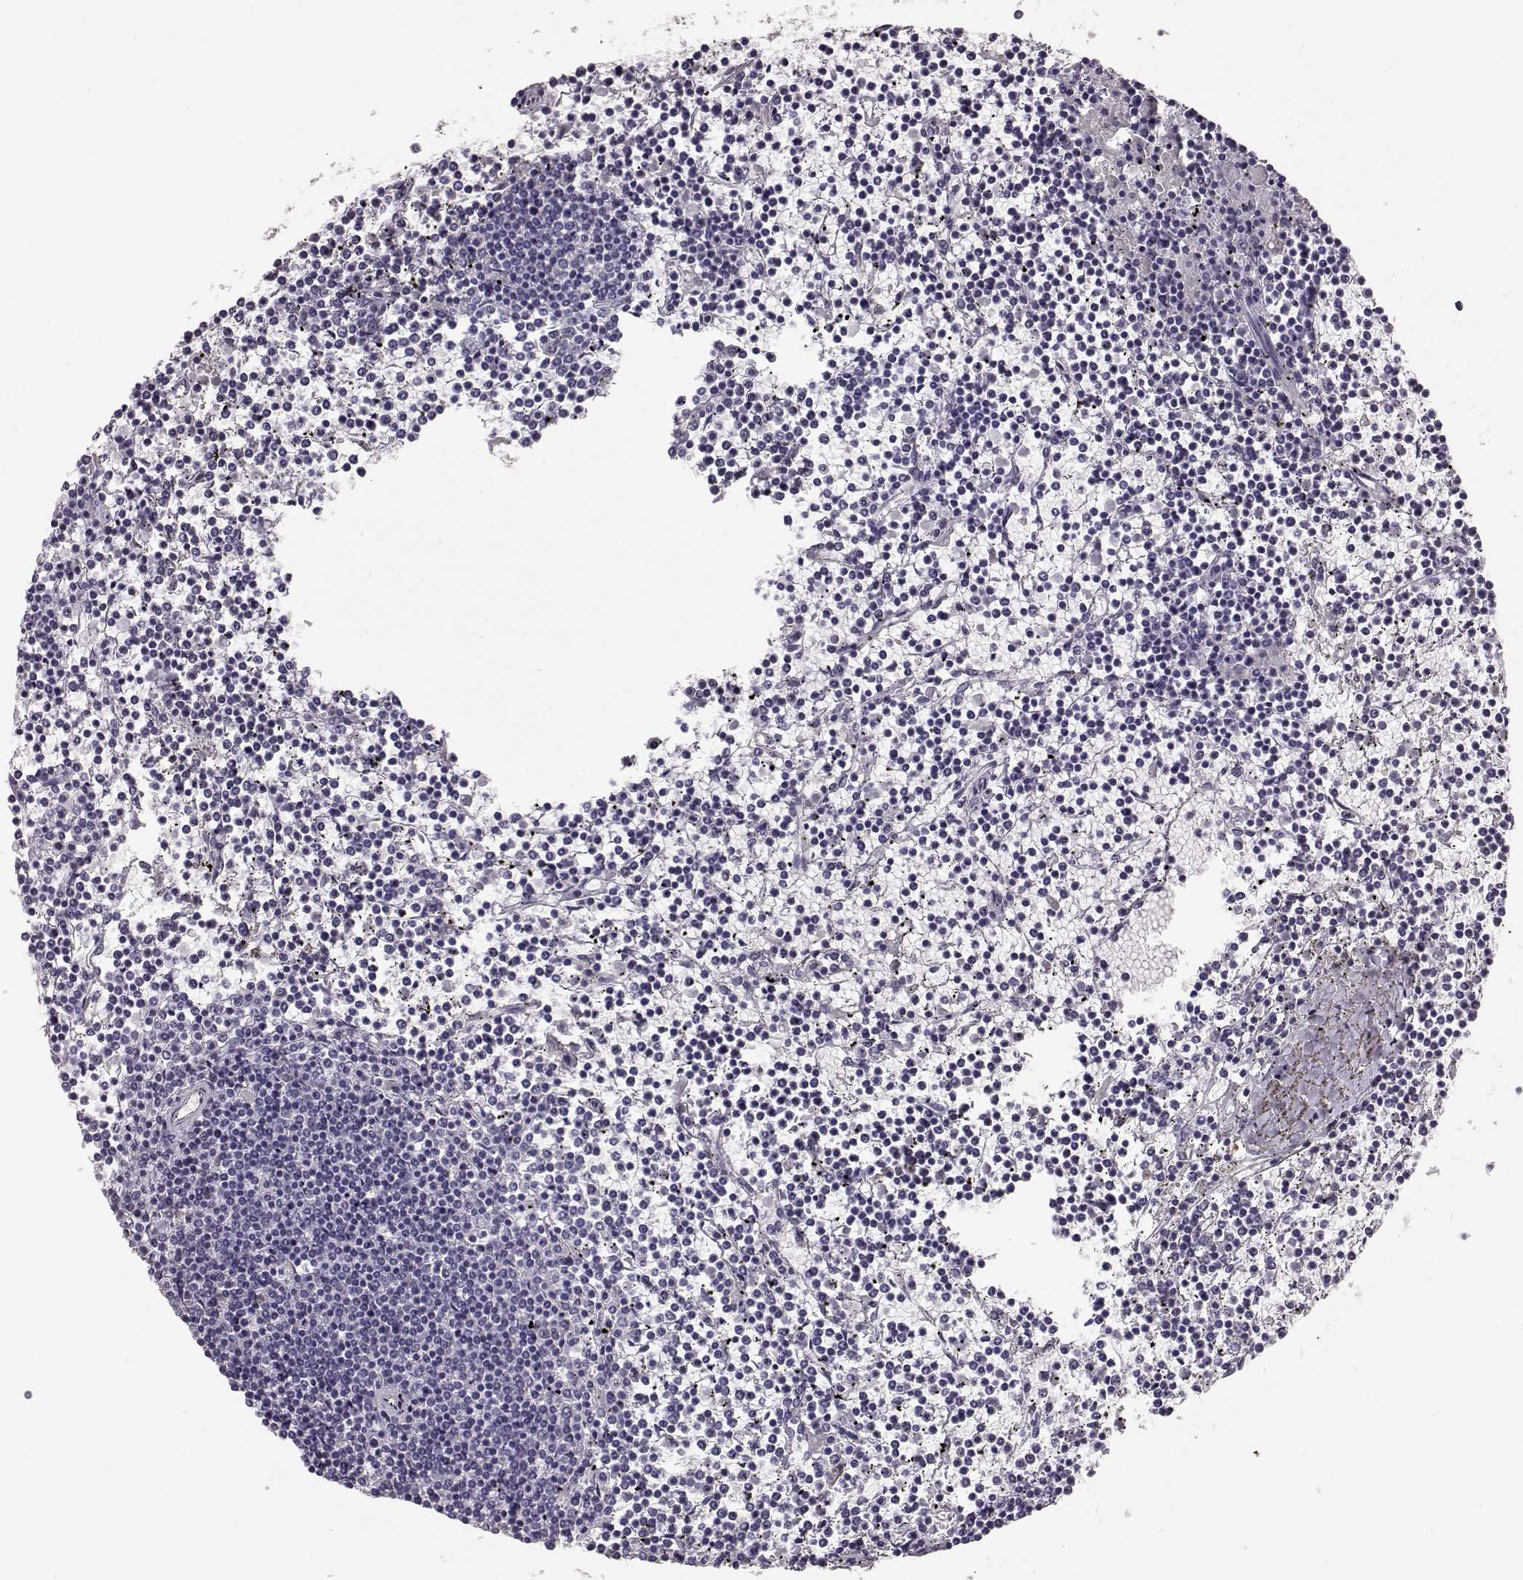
{"staining": {"intensity": "negative", "quantity": "none", "location": "none"}, "tissue": "lymphoma", "cell_type": "Tumor cells", "image_type": "cancer", "snomed": [{"axis": "morphology", "description": "Malignant lymphoma, non-Hodgkin's type, Low grade"}, {"axis": "topography", "description": "Spleen"}], "caption": "This is an IHC histopathology image of human lymphoma. There is no positivity in tumor cells.", "gene": "ELOVL5", "patient": {"sex": "female", "age": 19}}